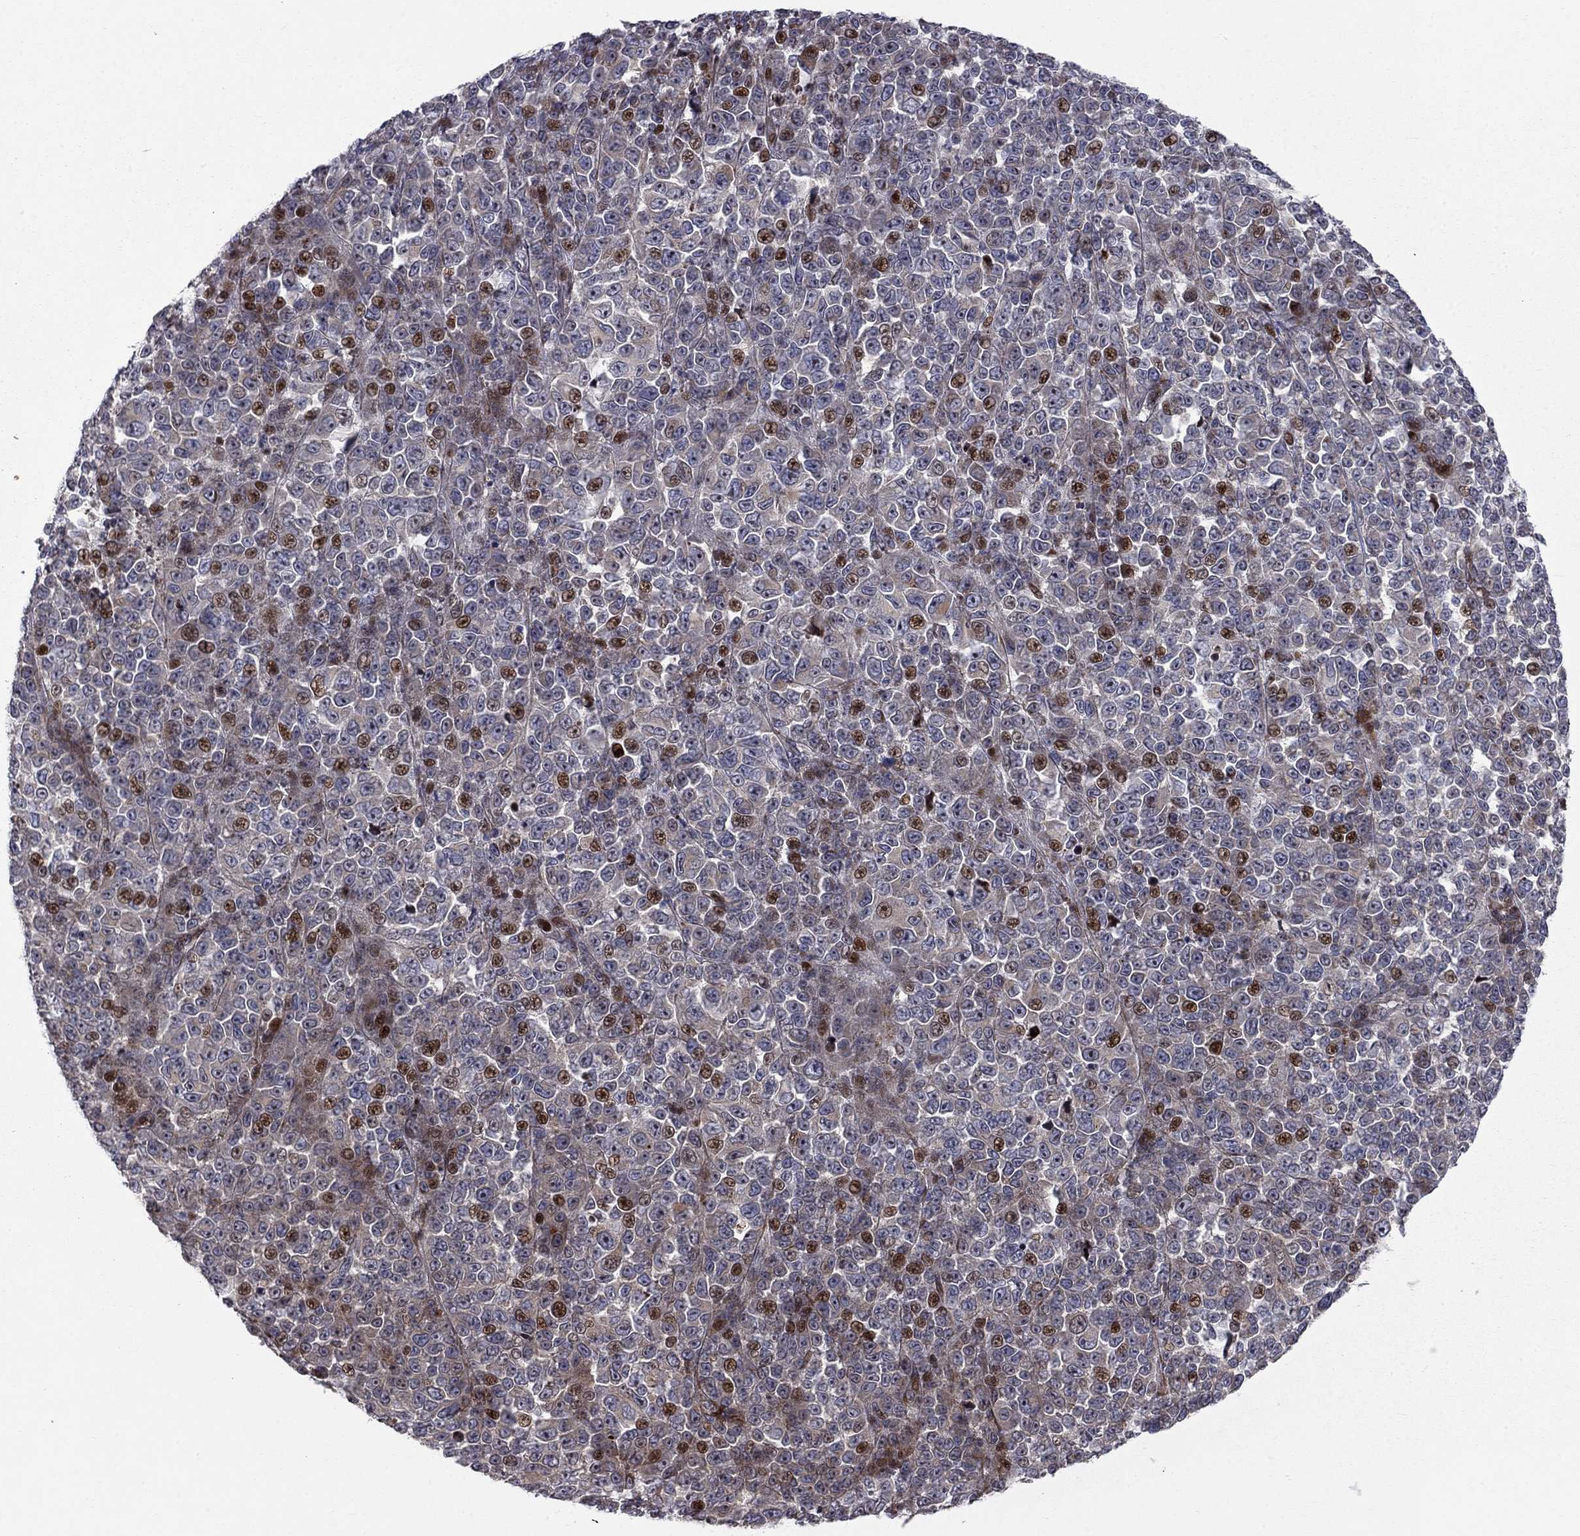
{"staining": {"intensity": "strong", "quantity": "<25%", "location": "nuclear"}, "tissue": "melanoma", "cell_type": "Tumor cells", "image_type": "cancer", "snomed": [{"axis": "morphology", "description": "Malignant melanoma, NOS"}, {"axis": "topography", "description": "Skin"}], "caption": "There is medium levels of strong nuclear expression in tumor cells of melanoma, as demonstrated by immunohistochemical staining (brown color).", "gene": "MIOS", "patient": {"sex": "female", "age": 95}}